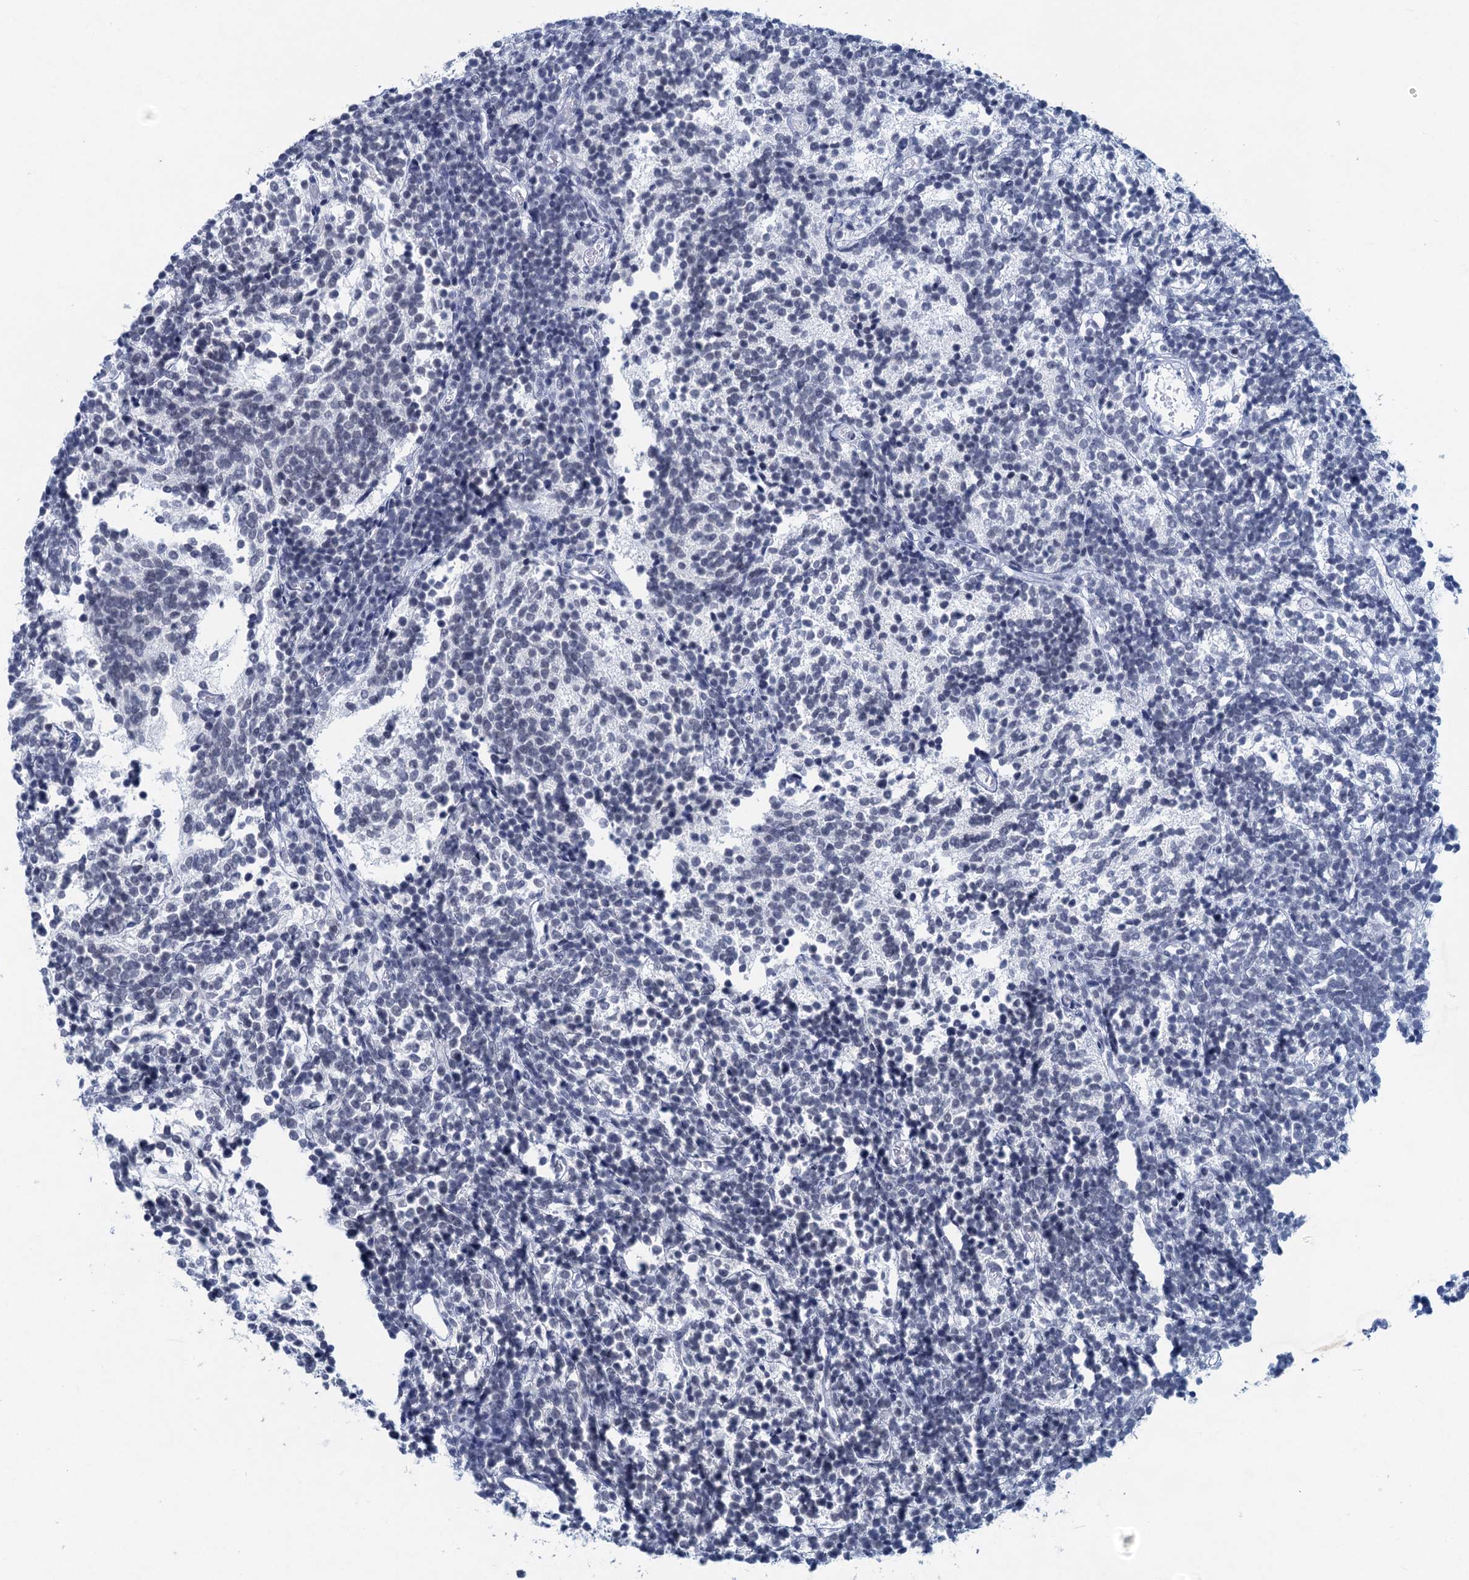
{"staining": {"intensity": "negative", "quantity": "none", "location": "none"}, "tissue": "glioma", "cell_type": "Tumor cells", "image_type": "cancer", "snomed": [{"axis": "morphology", "description": "Glioma, malignant, Low grade"}, {"axis": "topography", "description": "Brain"}], "caption": "This is an immunohistochemistry (IHC) histopathology image of low-grade glioma (malignant). There is no positivity in tumor cells.", "gene": "HAPSTR1", "patient": {"sex": "female", "age": 1}}